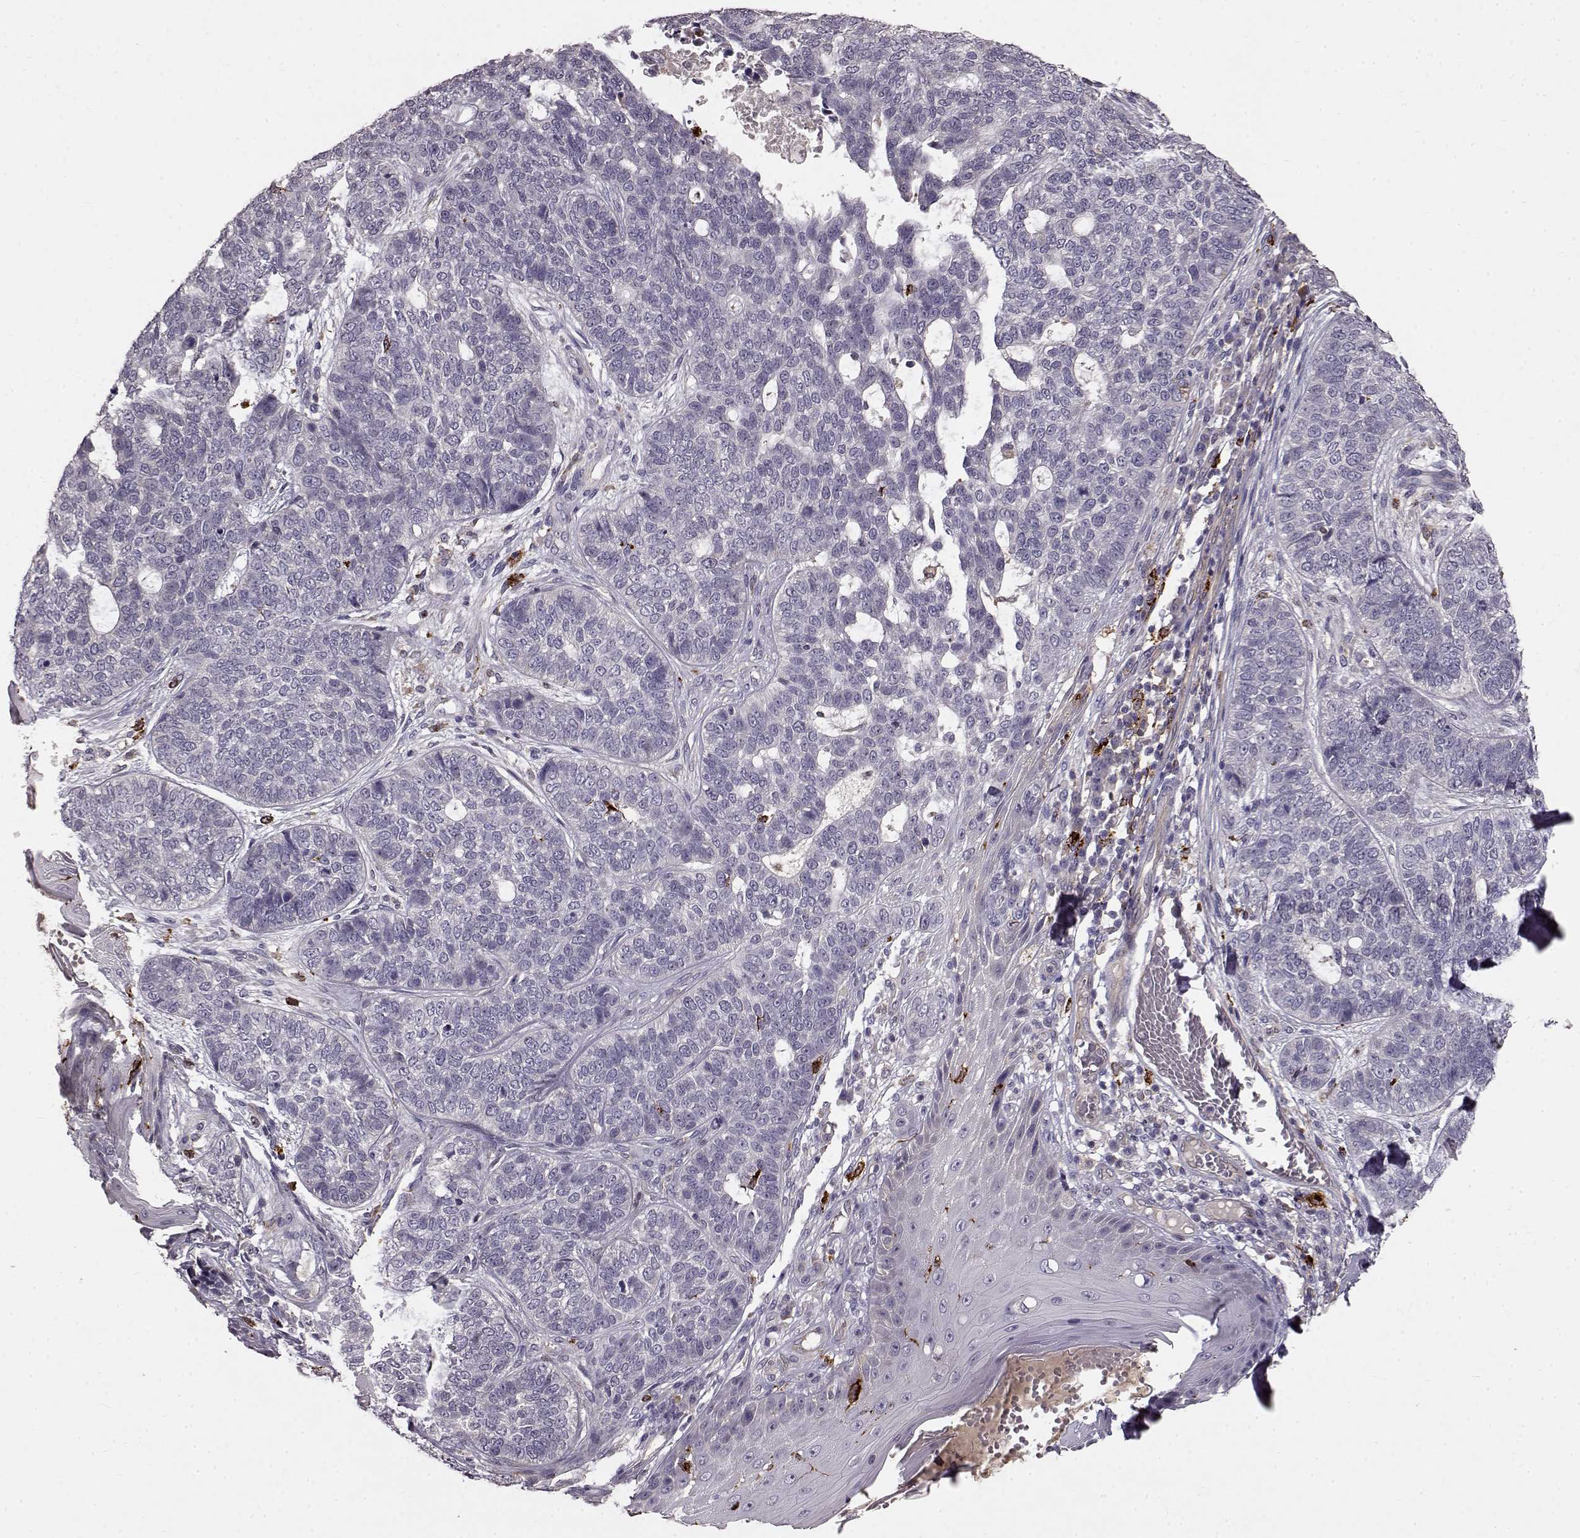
{"staining": {"intensity": "negative", "quantity": "none", "location": "none"}, "tissue": "skin cancer", "cell_type": "Tumor cells", "image_type": "cancer", "snomed": [{"axis": "morphology", "description": "Basal cell carcinoma"}, {"axis": "topography", "description": "Skin"}], "caption": "Skin cancer stained for a protein using immunohistochemistry (IHC) exhibits no positivity tumor cells.", "gene": "CCNF", "patient": {"sex": "female", "age": 69}}